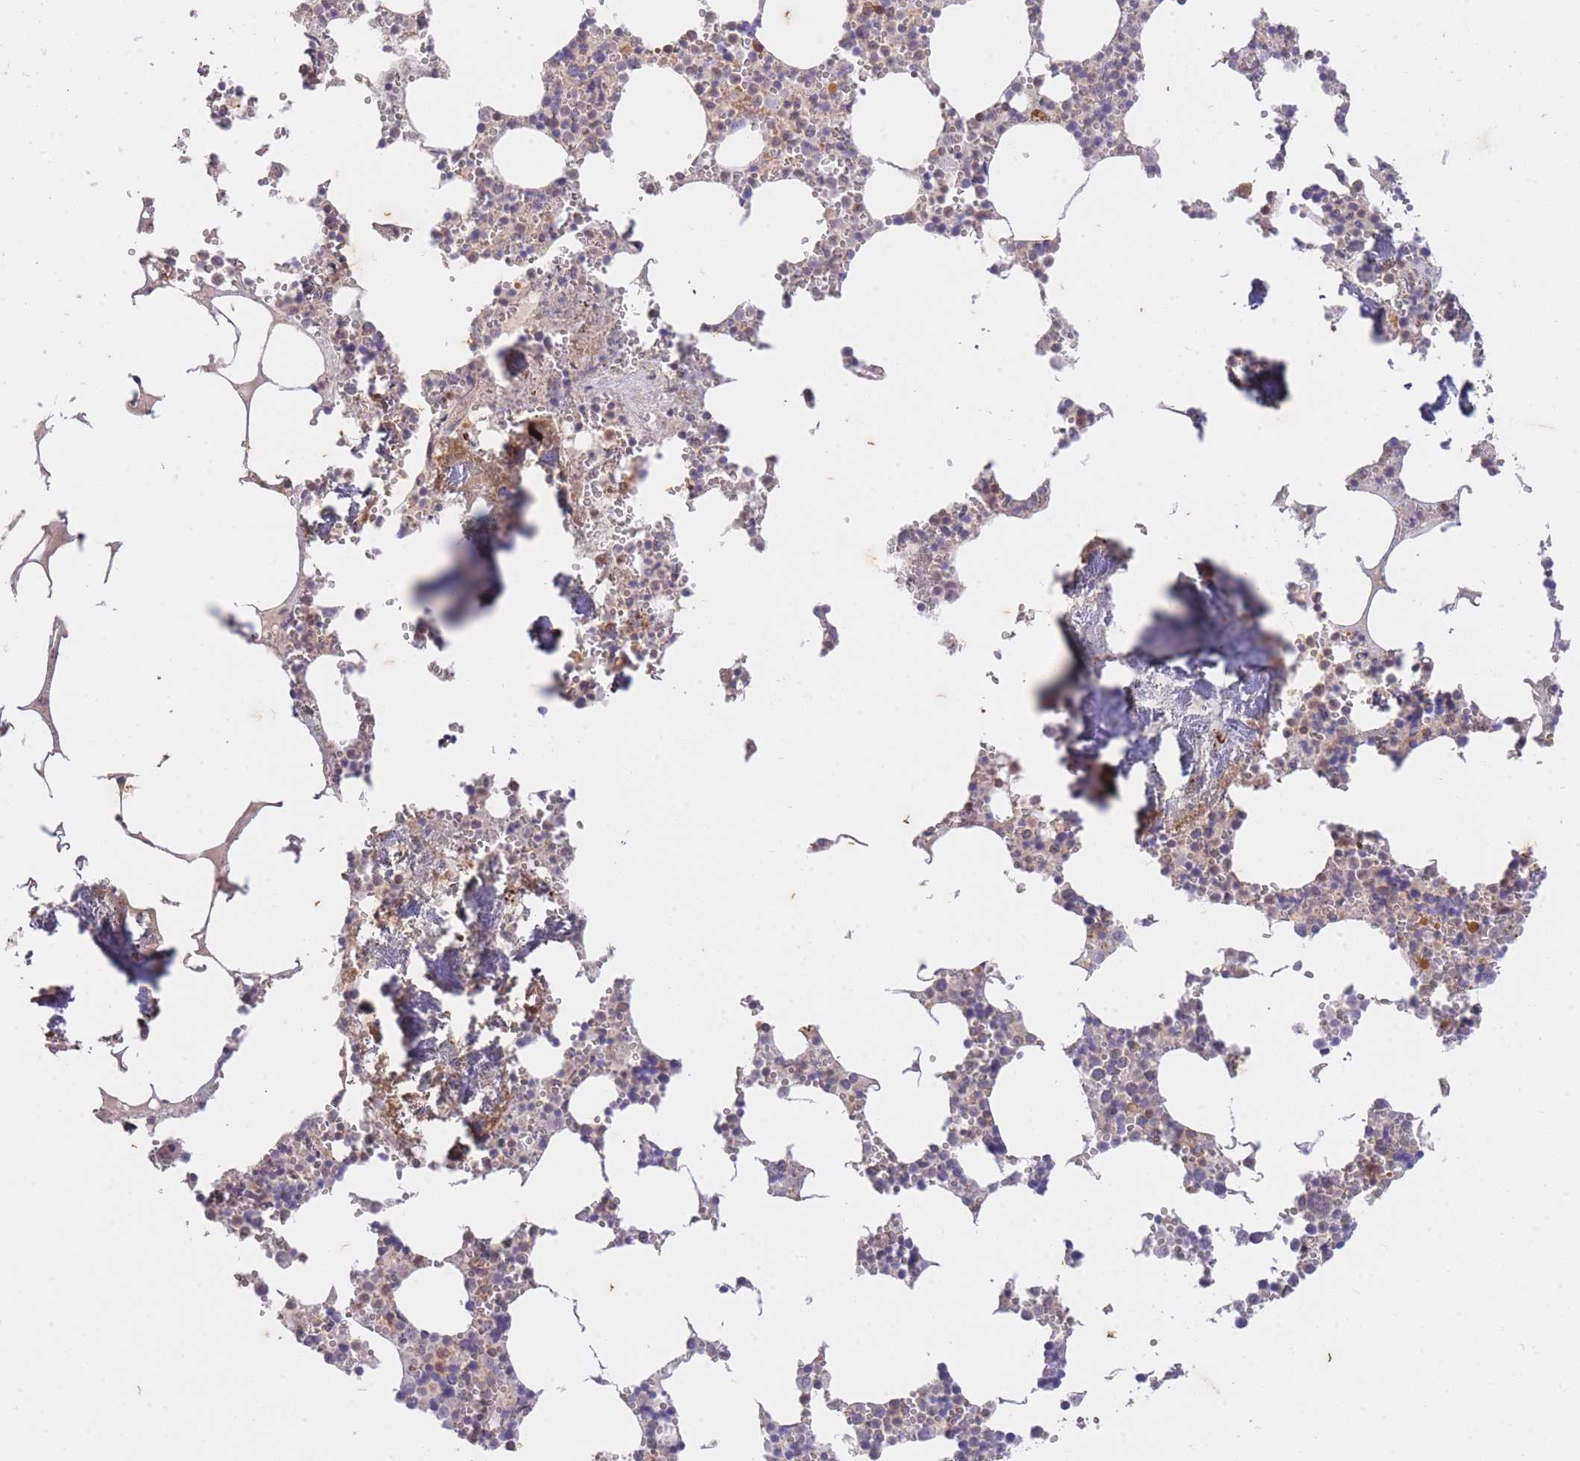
{"staining": {"intensity": "weak", "quantity": "<25%", "location": "cytoplasmic/membranous"}, "tissue": "bone marrow", "cell_type": "Hematopoietic cells", "image_type": "normal", "snomed": [{"axis": "morphology", "description": "Normal tissue, NOS"}, {"axis": "topography", "description": "Bone marrow"}], "caption": "Immunohistochemistry (IHC) of unremarkable bone marrow shows no expression in hematopoietic cells.", "gene": "ST8SIA4", "patient": {"sex": "male", "age": 54}}